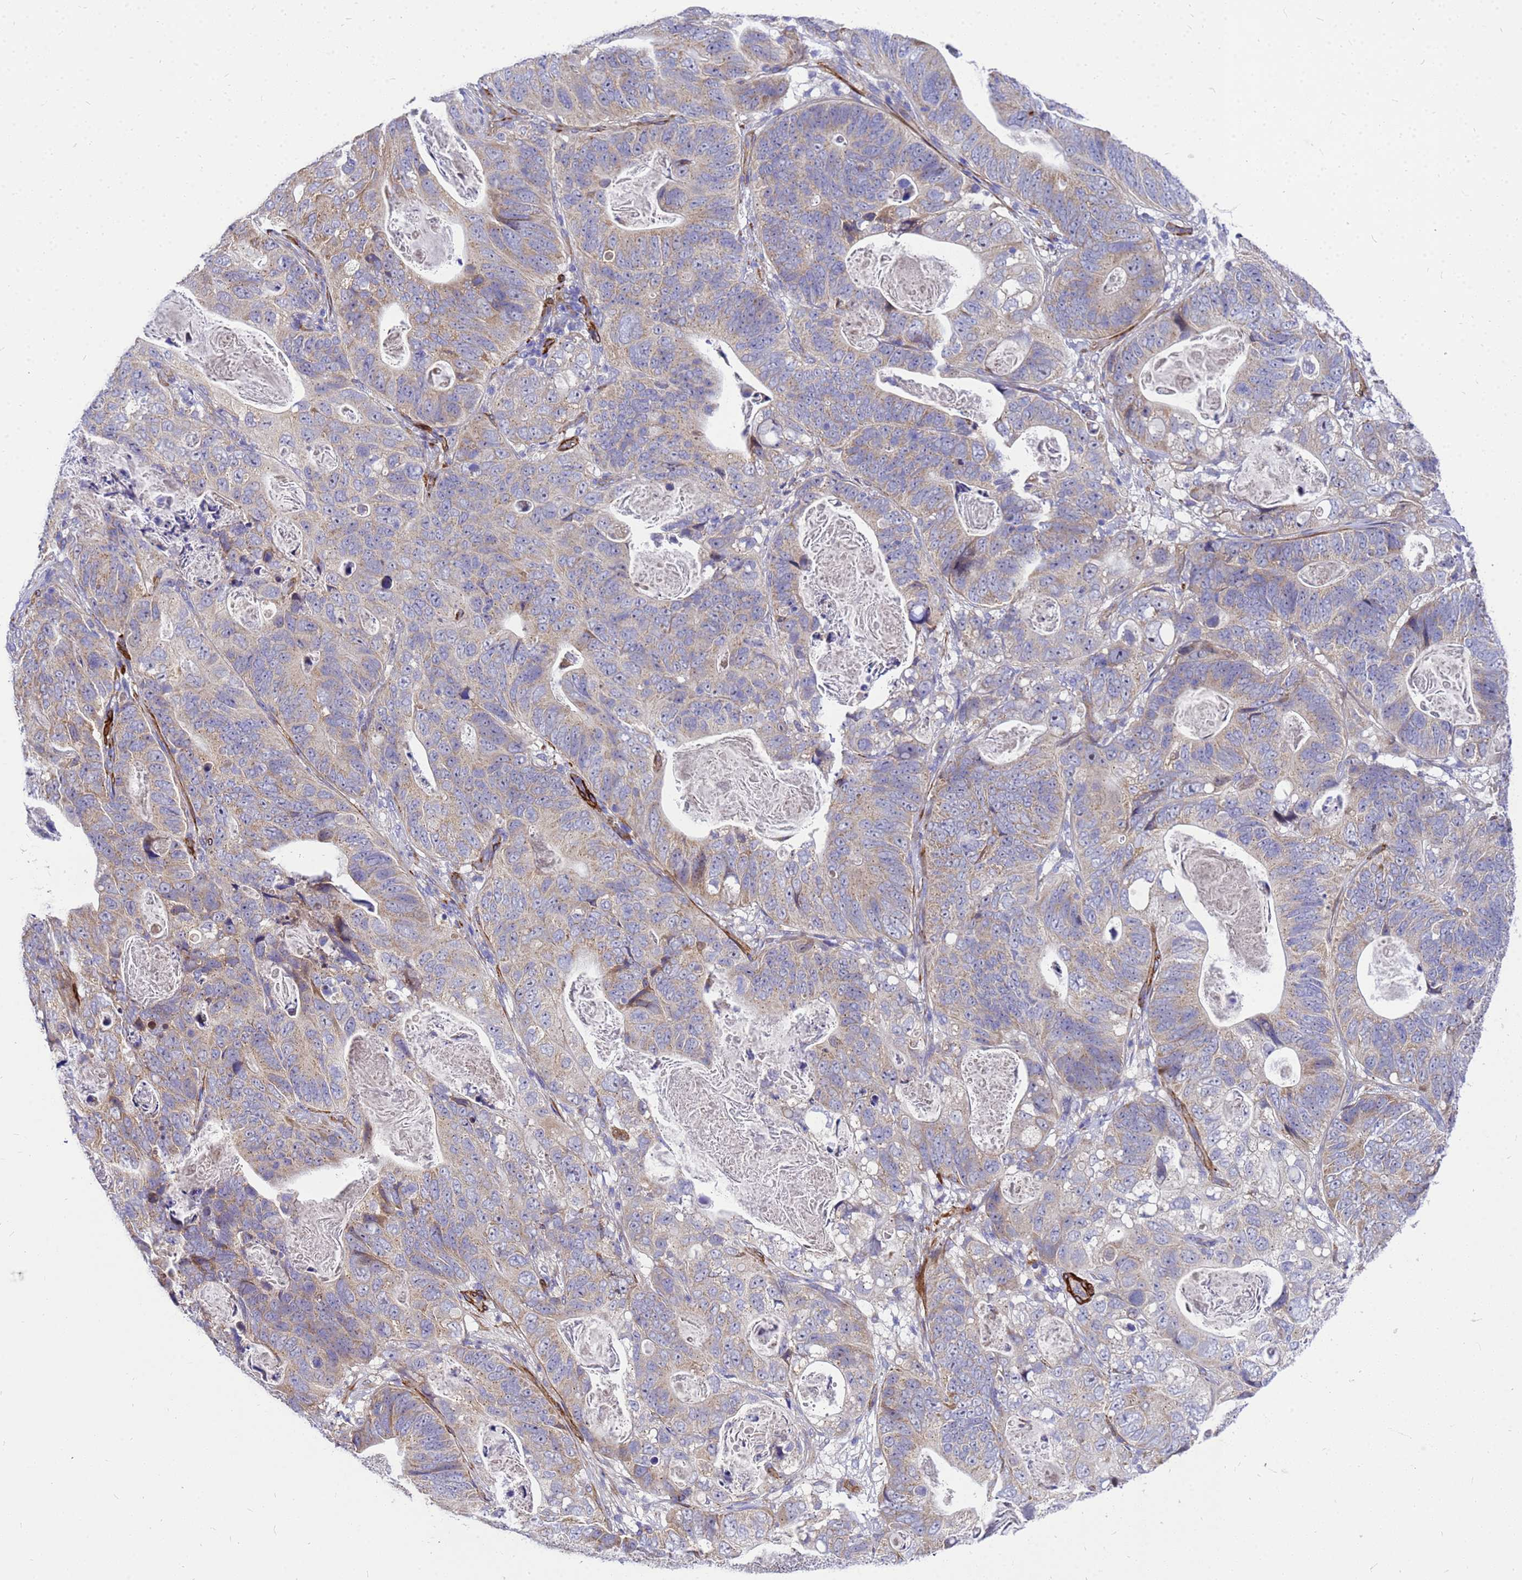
{"staining": {"intensity": "weak", "quantity": "25%-75%", "location": "cytoplasmic/membranous"}, "tissue": "stomach cancer", "cell_type": "Tumor cells", "image_type": "cancer", "snomed": [{"axis": "morphology", "description": "Normal tissue, NOS"}, {"axis": "morphology", "description": "Adenocarcinoma, NOS"}, {"axis": "topography", "description": "Stomach"}], "caption": "IHC photomicrograph of stomach cancer stained for a protein (brown), which exhibits low levels of weak cytoplasmic/membranous positivity in about 25%-75% of tumor cells.", "gene": "POP7", "patient": {"sex": "female", "age": 89}}